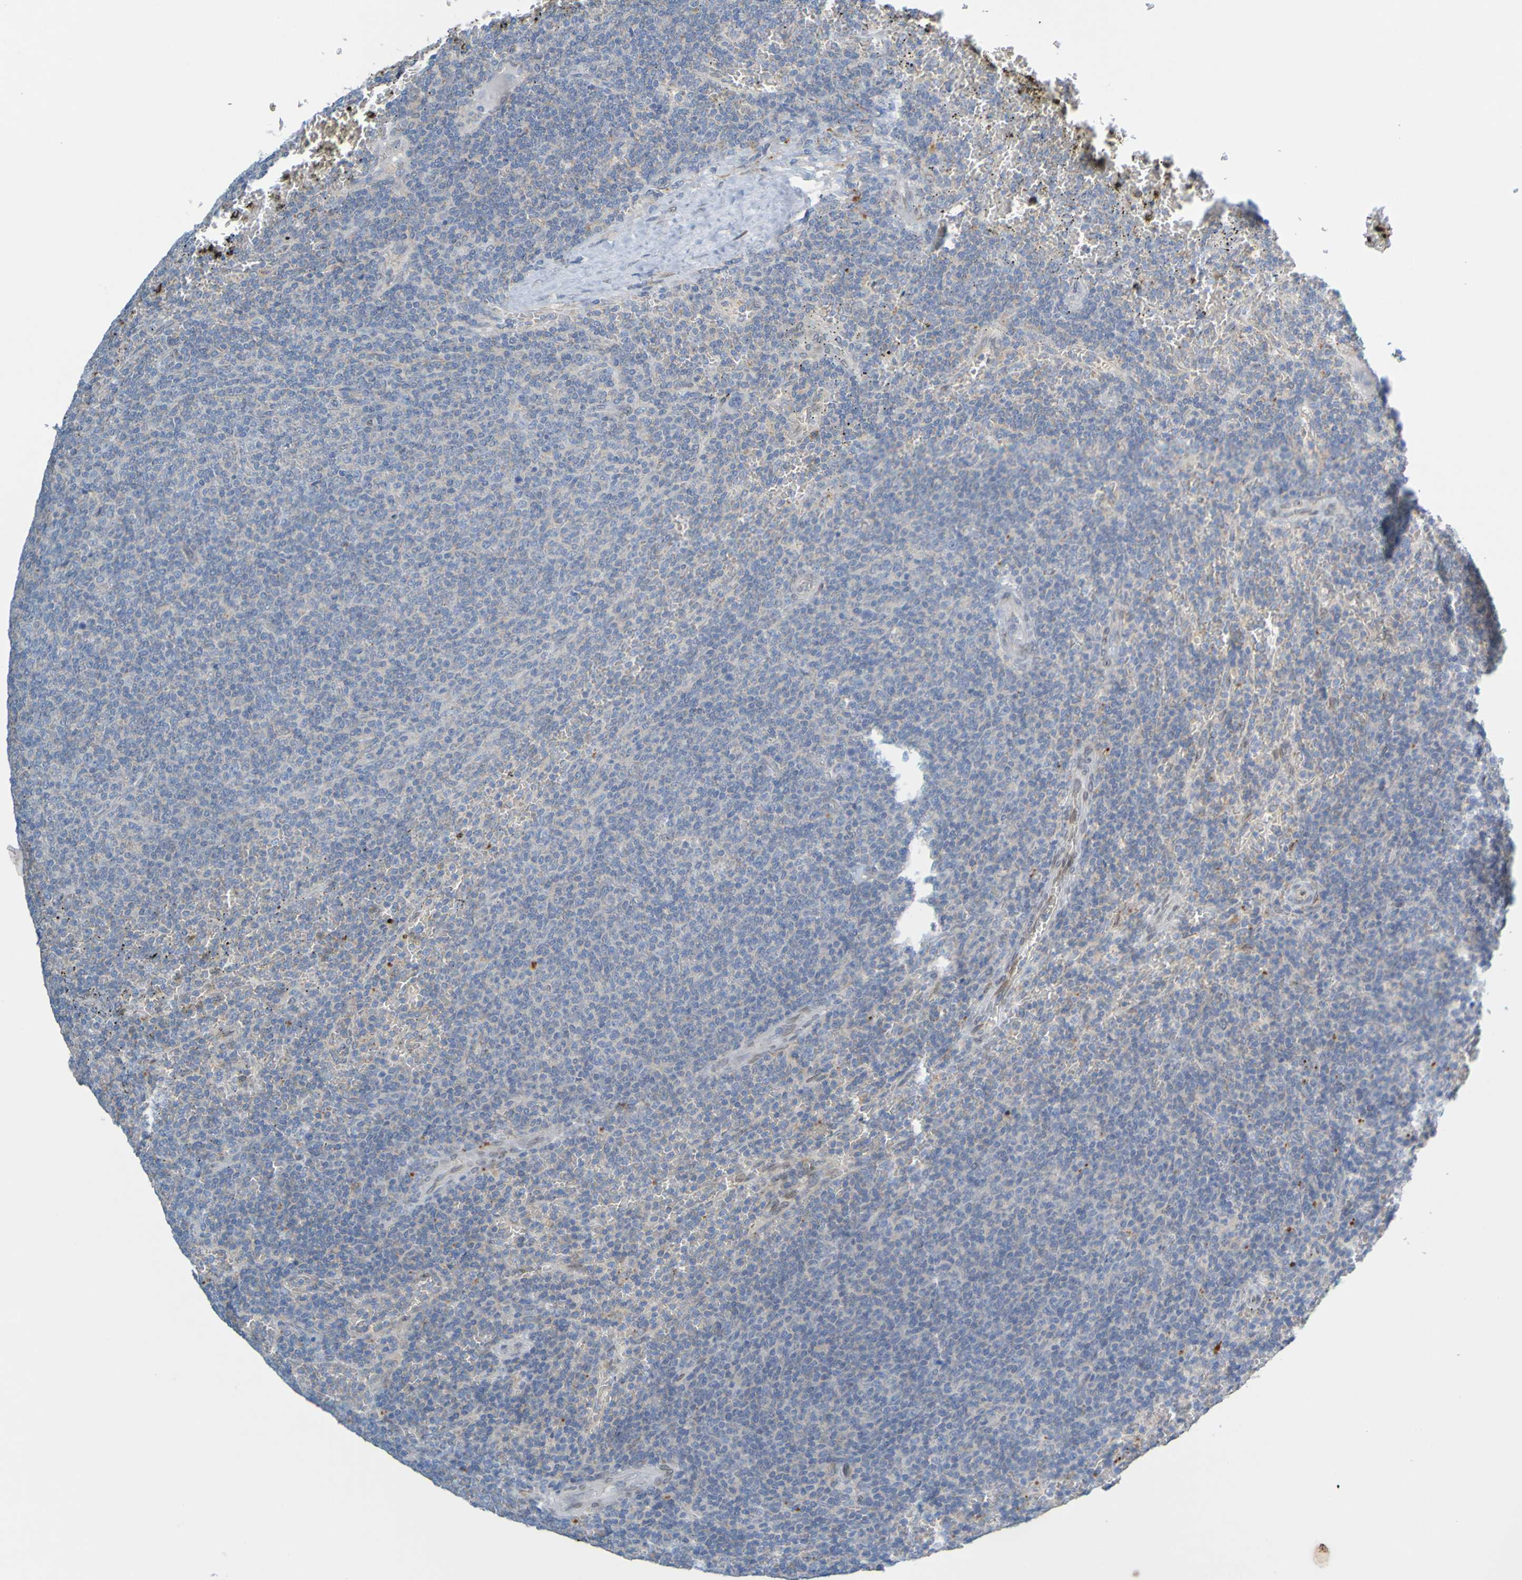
{"staining": {"intensity": "weak", "quantity": "<25%", "location": "cytoplasmic/membranous"}, "tissue": "lymphoma", "cell_type": "Tumor cells", "image_type": "cancer", "snomed": [{"axis": "morphology", "description": "Malignant lymphoma, non-Hodgkin's type, Low grade"}, {"axis": "topography", "description": "Spleen"}], "caption": "IHC photomicrograph of low-grade malignant lymphoma, non-Hodgkin's type stained for a protein (brown), which displays no expression in tumor cells. (Immunohistochemistry (ihc), brightfield microscopy, high magnification).", "gene": "MAG", "patient": {"sex": "female", "age": 50}}